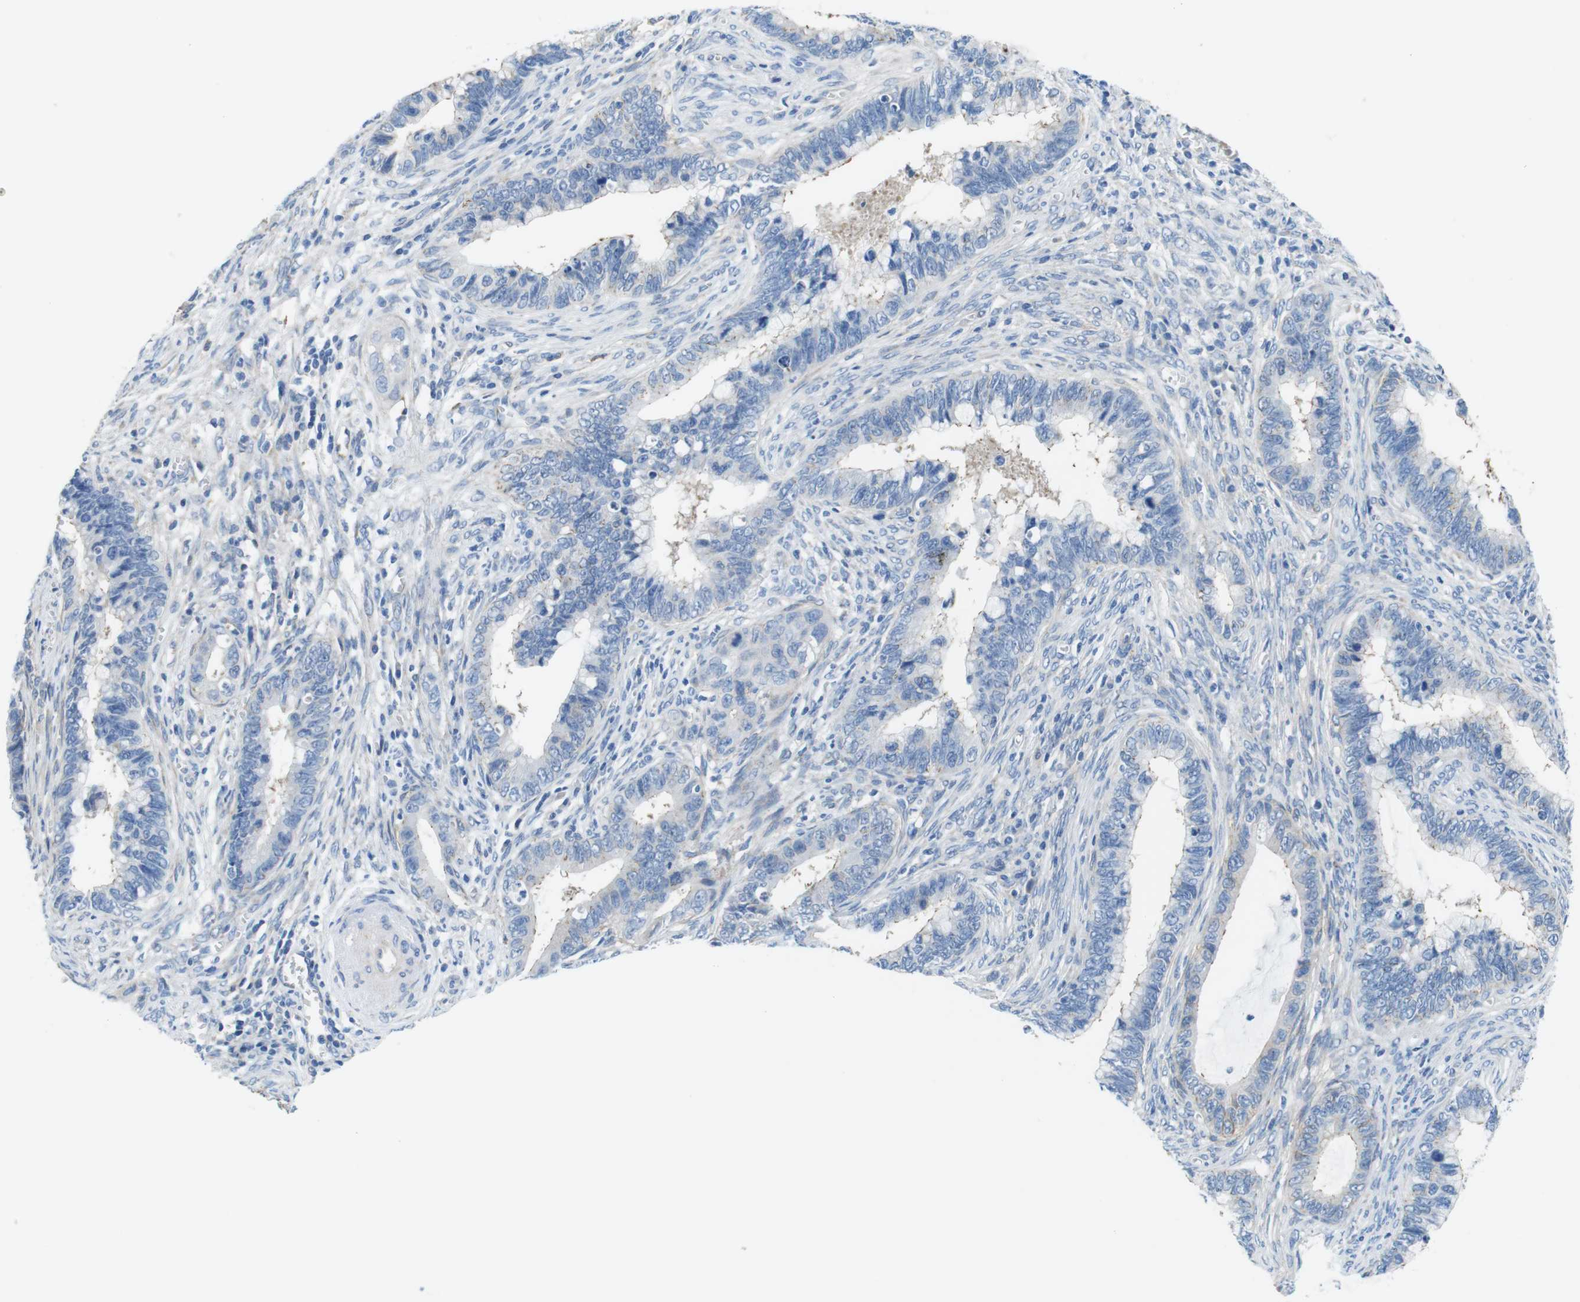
{"staining": {"intensity": "negative", "quantity": "none", "location": "none"}, "tissue": "cervical cancer", "cell_type": "Tumor cells", "image_type": "cancer", "snomed": [{"axis": "morphology", "description": "Adenocarcinoma, NOS"}, {"axis": "topography", "description": "Cervix"}], "caption": "Protein analysis of cervical cancer (adenocarcinoma) displays no significant expression in tumor cells. (Stains: DAB (3,3'-diaminobenzidine) immunohistochemistry with hematoxylin counter stain, Microscopy: brightfield microscopy at high magnification).", "gene": "CDH8", "patient": {"sex": "female", "age": 44}}